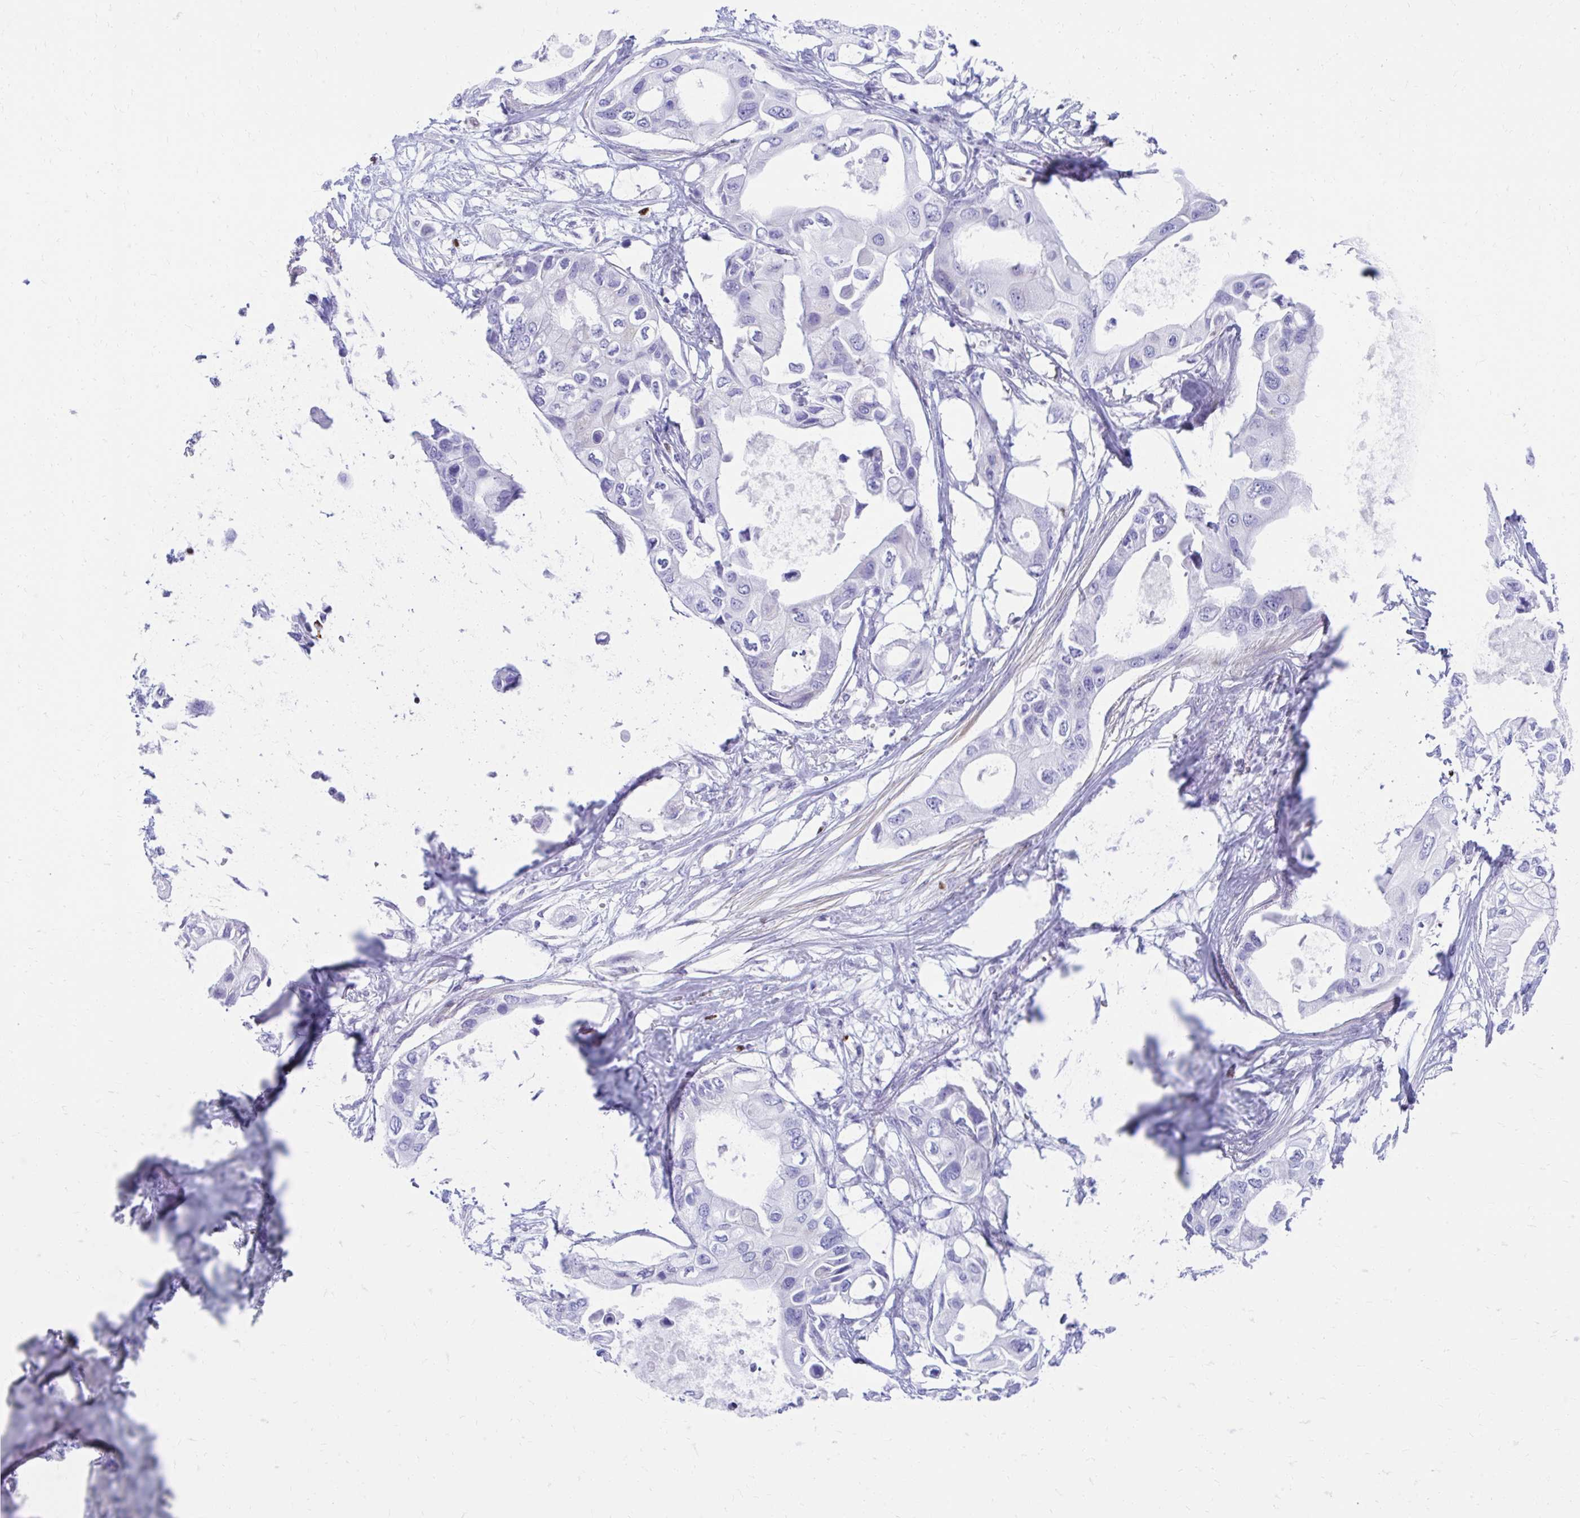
{"staining": {"intensity": "negative", "quantity": "none", "location": "none"}, "tissue": "pancreatic cancer", "cell_type": "Tumor cells", "image_type": "cancer", "snomed": [{"axis": "morphology", "description": "Adenocarcinoma, NOS"}, {"axis": "topography", "description": "Pancreas"}], "caption": "IHC image of neoplastic tissue: human pancreatic cancer (adenocarcinoma) stained with DAB (3,3'-diaminobenzidine) demonstrates no significant protein staining in tumor cells.", "gene": "RUNX3", "patient": {"sex": "female", "age": 63}}